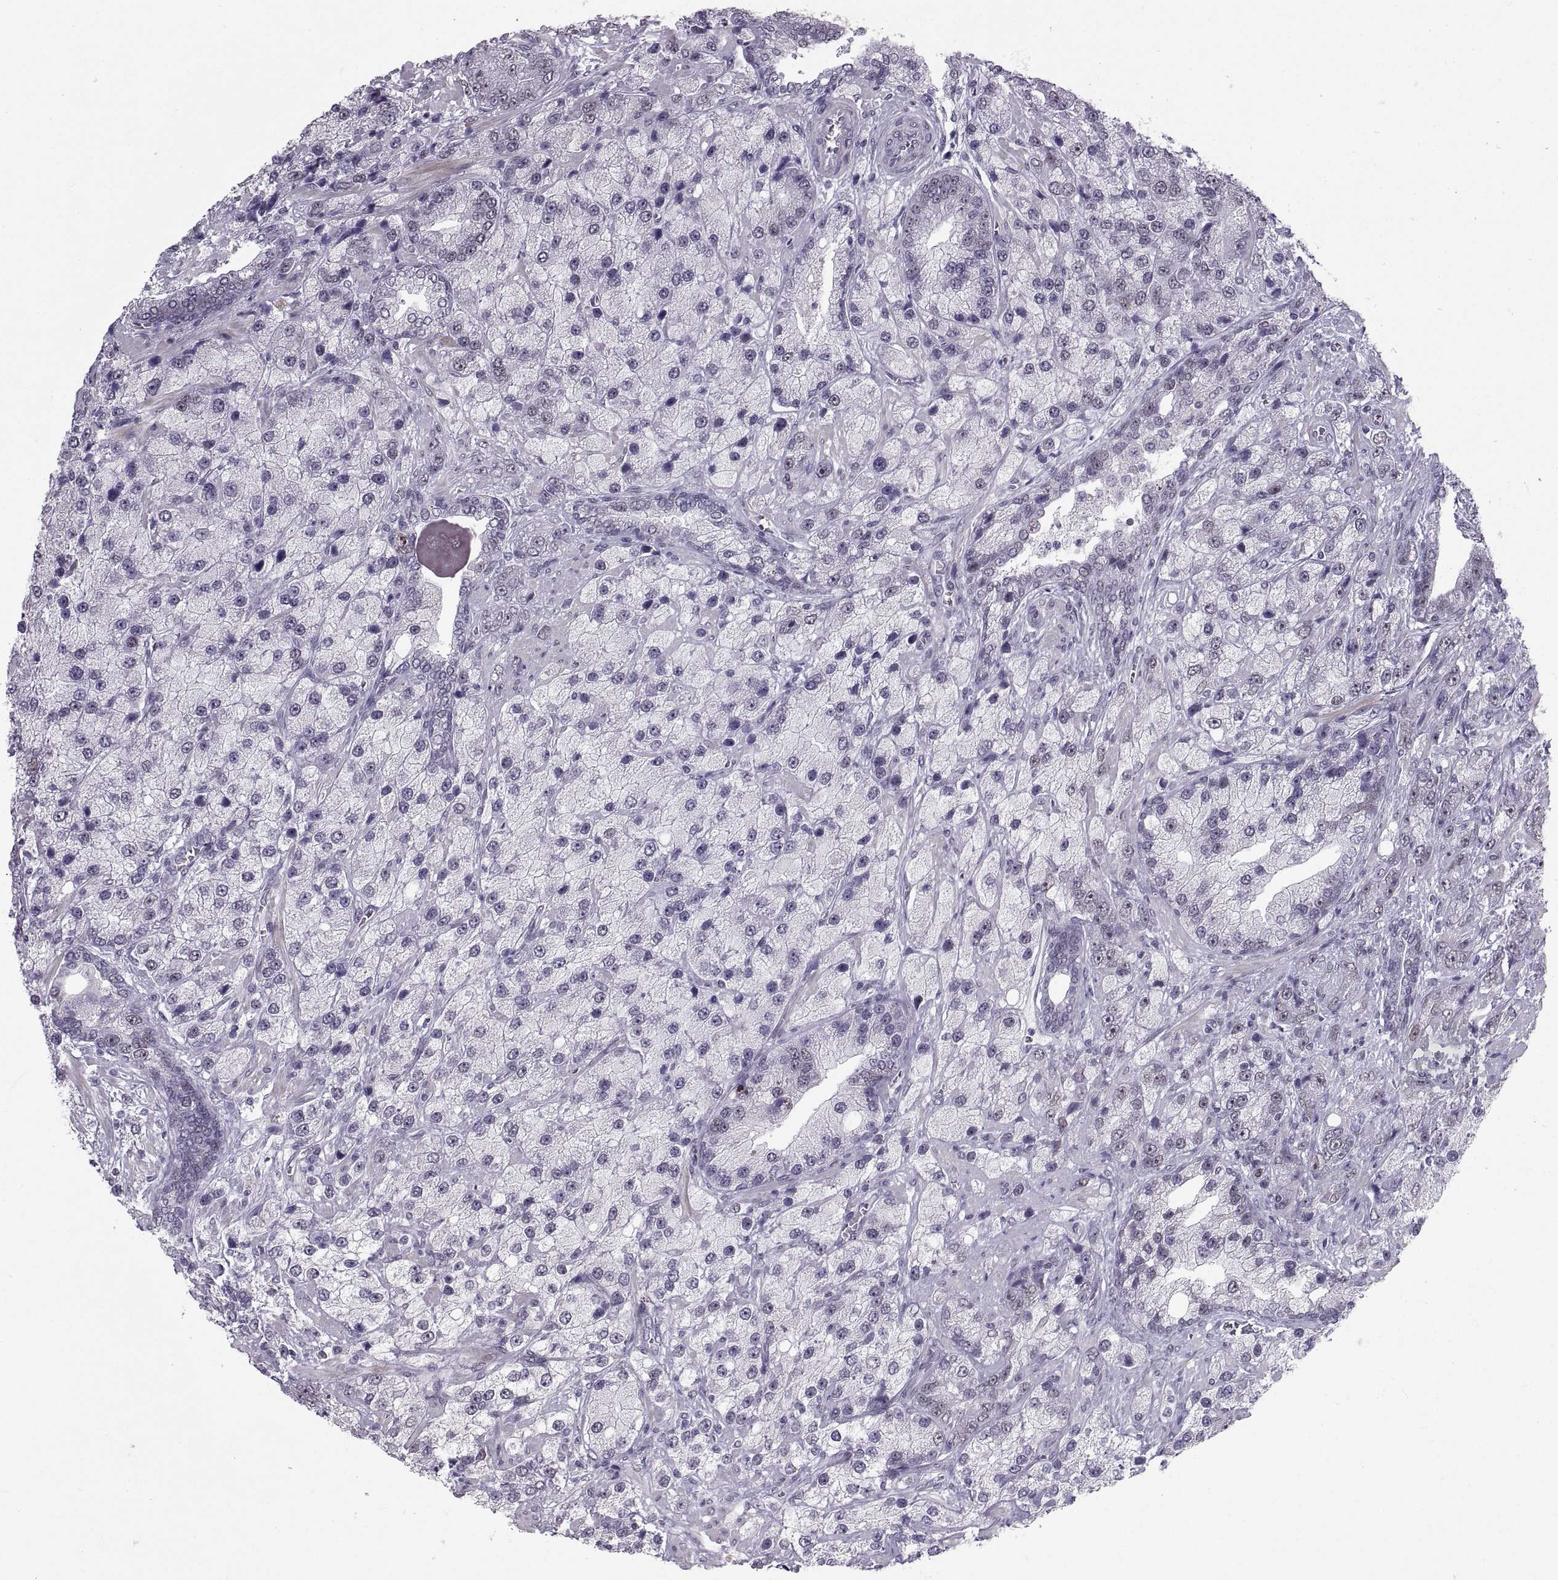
{"staining": {"intensity": "negative", "quantity": "none", "location": "none"}, "tissue": "prostate cancer", "cell_type": "Tumor cells", "image_type": "cancer", "snomed": [{"axis": "morphology", "description": "Adenocarcinoma, NOS"}, {"axis": "topography", "description": "Prostate"}], "caption": "Immunohistochemistry of human prostate cancer displays no positivity in tumor cells.", "gene": "NANOS3", "patient": {"sex": "male", "age": 63}}